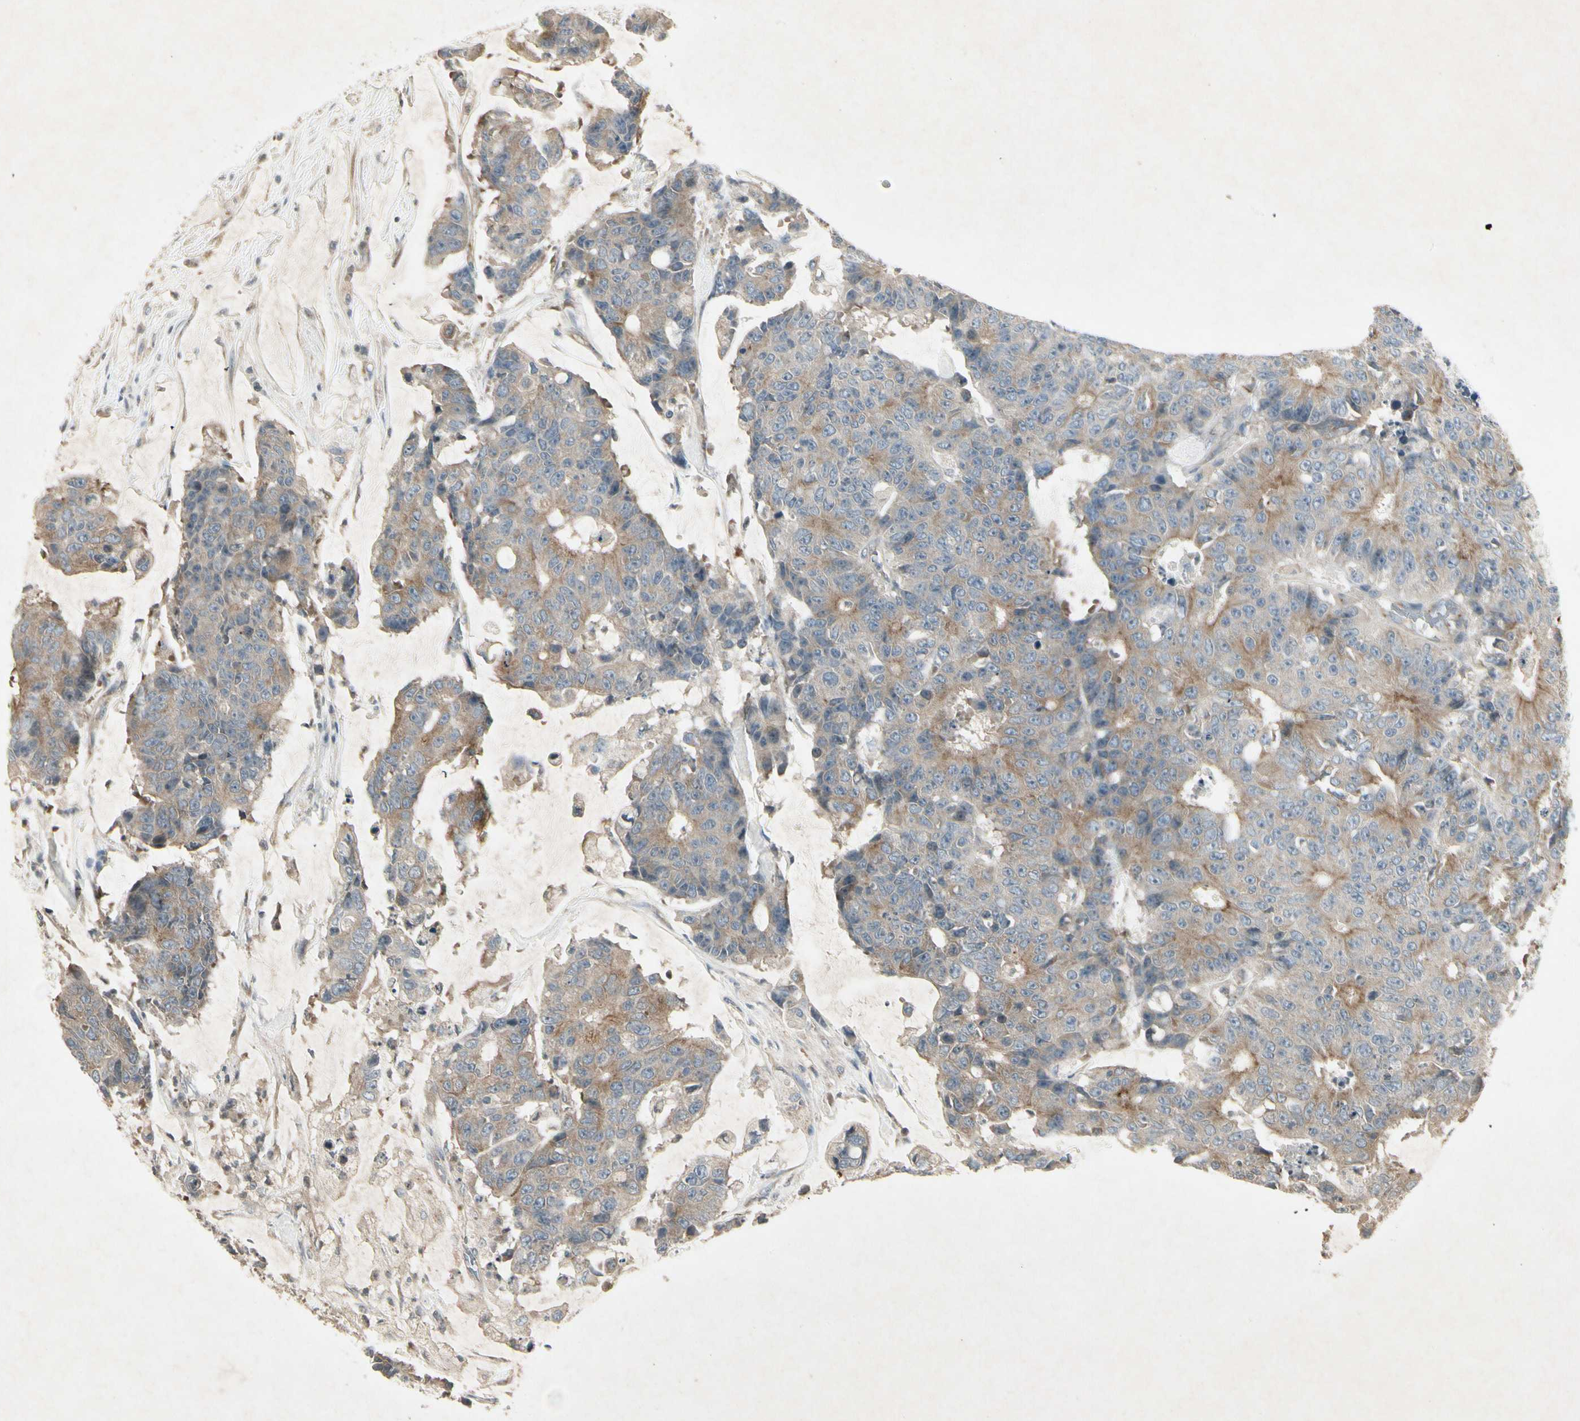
{"staining": {"intensity": "weak", "quantity": ">75%", "location": "cytoplasmic/membranous"}, "tissue": "colorectal cancer", "cell_type": "Tumor cells", "image_type": "cancer", "snomed": [{"axis": "morphology", "description": "Adenocarcinoma, NOS"}, {"axis": "topography", "description": "Colon"}], "caption": "A micrograph of human colorectal adenocarcinoma stained for a protein shows weak cytoplasmic/membranous brown staining in tumor cells.", "gene": "TEK", "patient": {"sex": "female", "age": 86}}